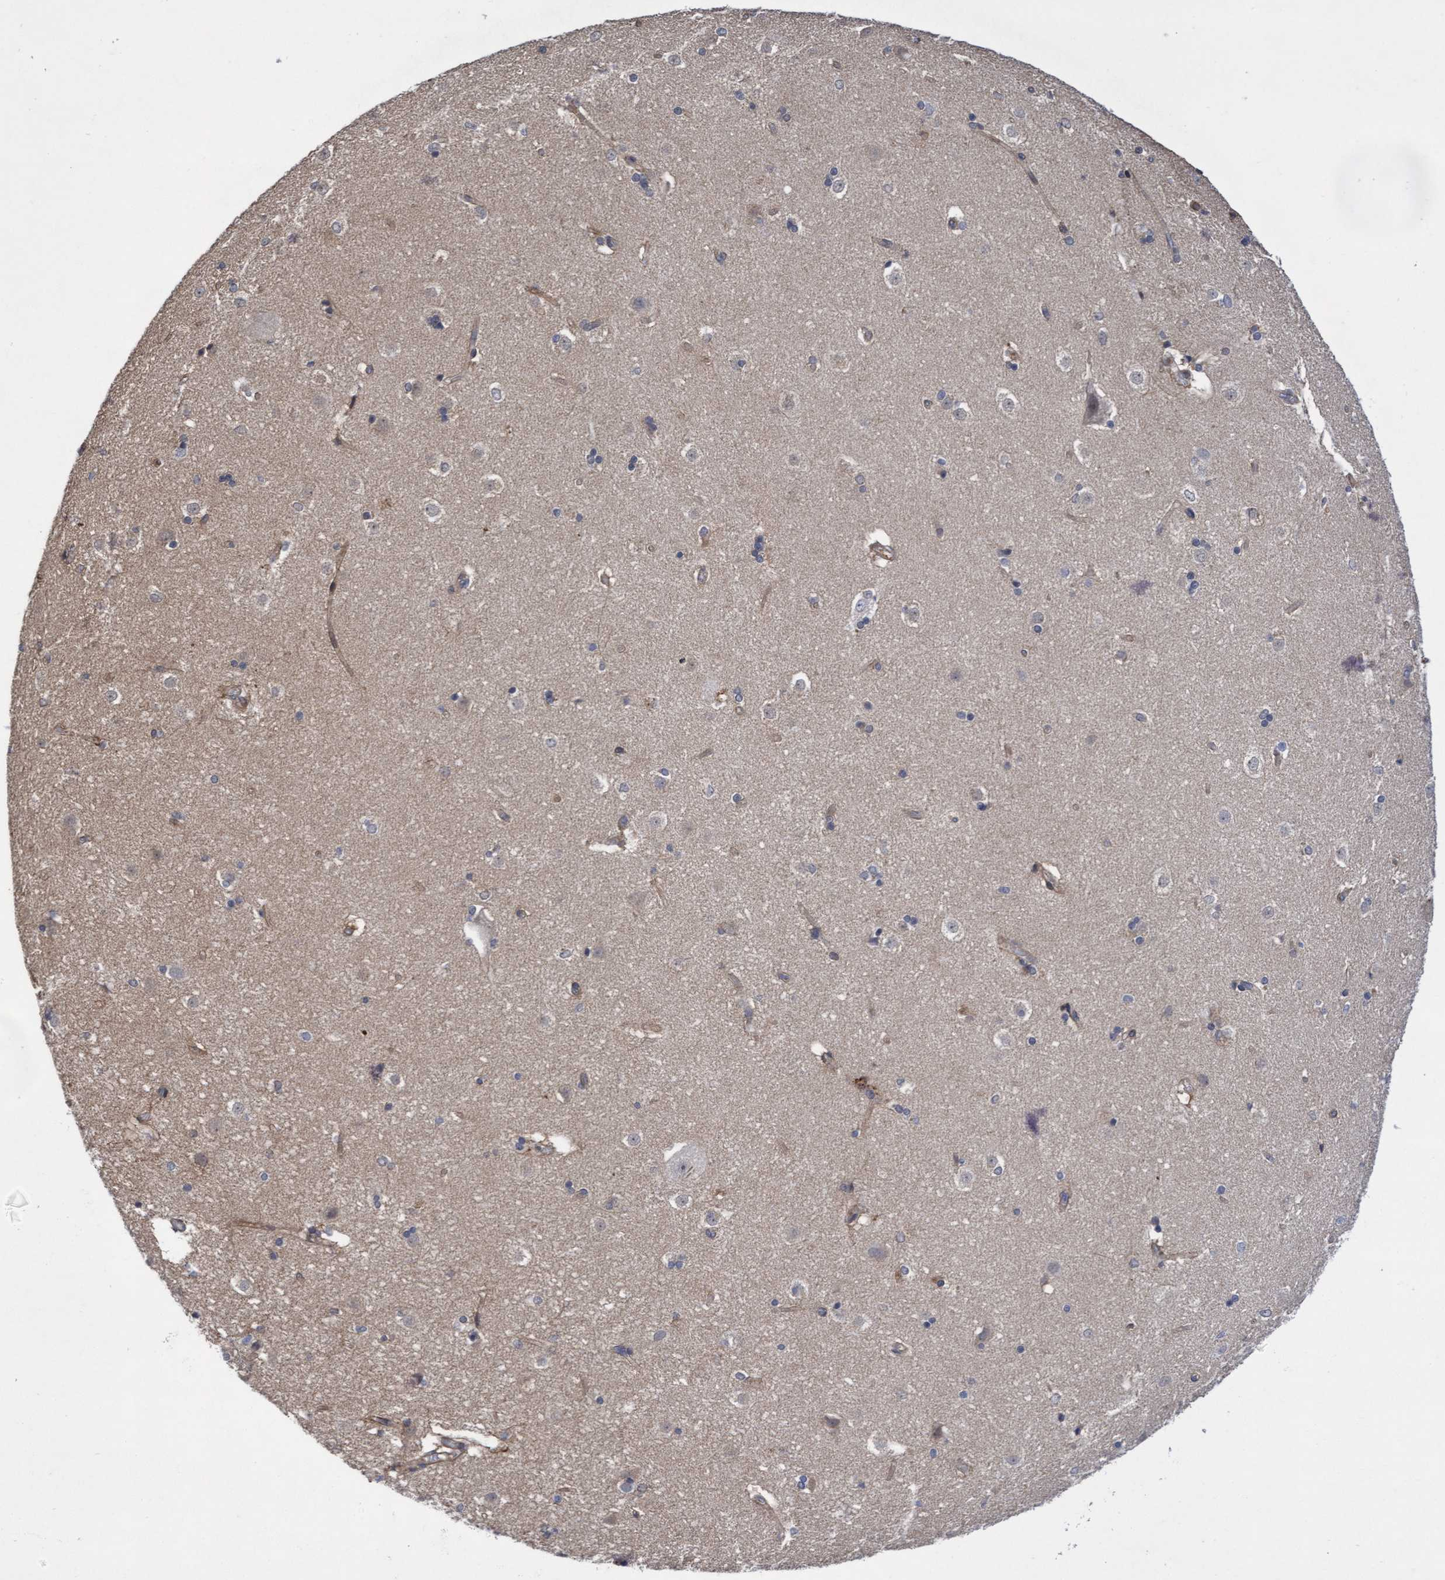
{"staining": {"intensity": "weak", "quantity": "<25%", "location": "cytoplasmic/membranous"}, "tissue": "caudate", "cell_type": "Glial cells", "image_type": "normal", "snomed": [{"axis": "morphology", "description": "Normal tissue, NOS"}, {"axis": "topography", "description": "Lateral ventricle wall"}], "caption": "DAB (3,3'-diaminobenzidine) immunohistochemical staining of normal caudate demonstrates no significant expression in glial cells.", "gene": "COBL", "patient": {"sex": "female", "age": 19}}